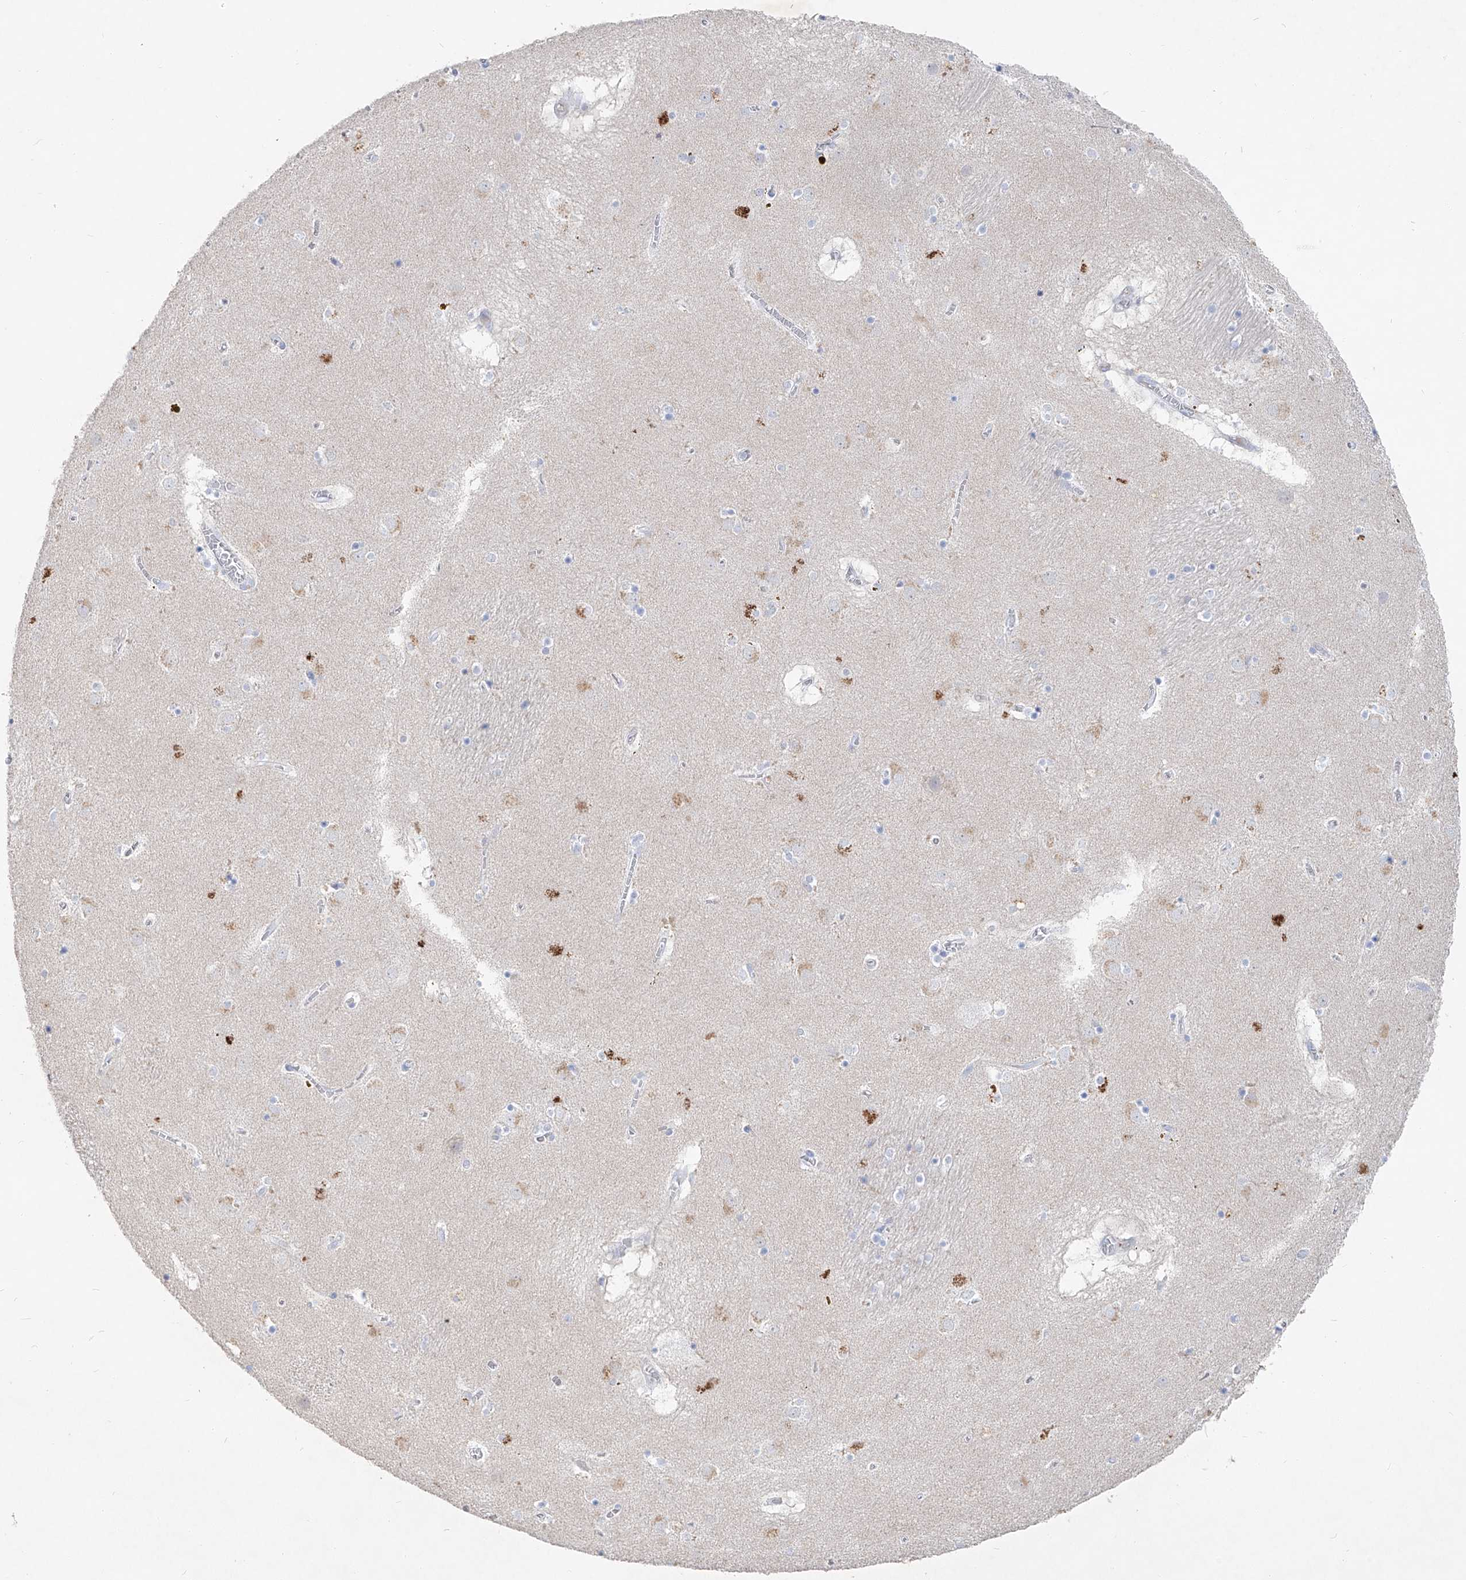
{"staining": {"intensity": "negative", "quantity": "none", "location": "none"}, "tissue": "caudate", "cell_type": "Glial cells", "image_type": "normal", "snomed": [{"axis": "morphology", "description": "Normal tissue, NOS"}, {"axis": "topography", "description": "Lateral ventricle wall"}], "caption": "This is an immunohistochemistry histopathology image of benign human caudate. There is no expression in glial cells.", "gene": "FRS3", "patient": {"sex": "male", "age": 70}}